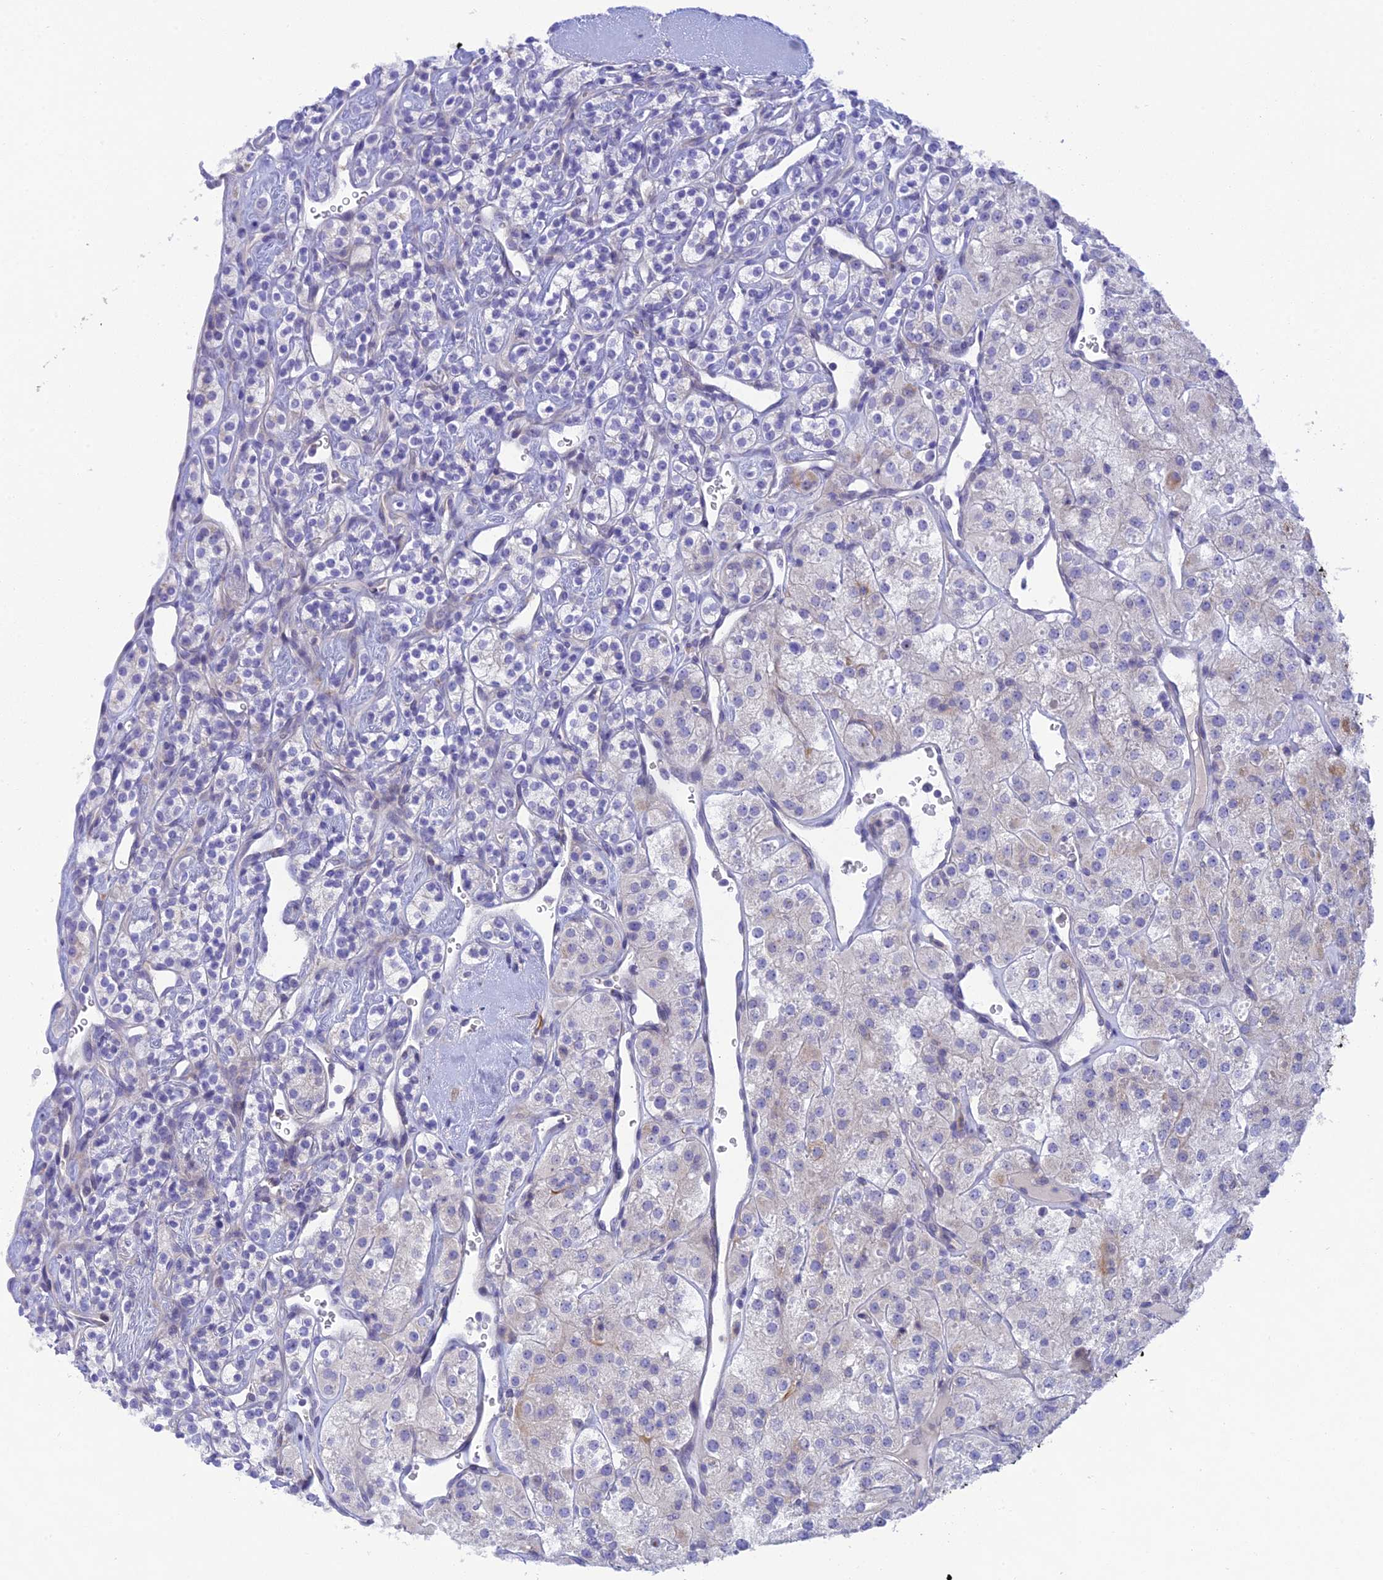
{"staining": {"intensity": "negative", "quantity": "none", "location": "none"}, "tissue": "renal cancer", "cell_type": "Tumor cells", "image_type": "cancer", "snomed": [{"axis": "morphology", "description": "Adenocarcinoma, NOS"}, {"axis": "topography", "description": "Kidney"}], "caption": "Tumor cells show no significant protein positivity in renal cancer.", "gene": "BMT2", "patient": {"sex": "male", "age": 77}}